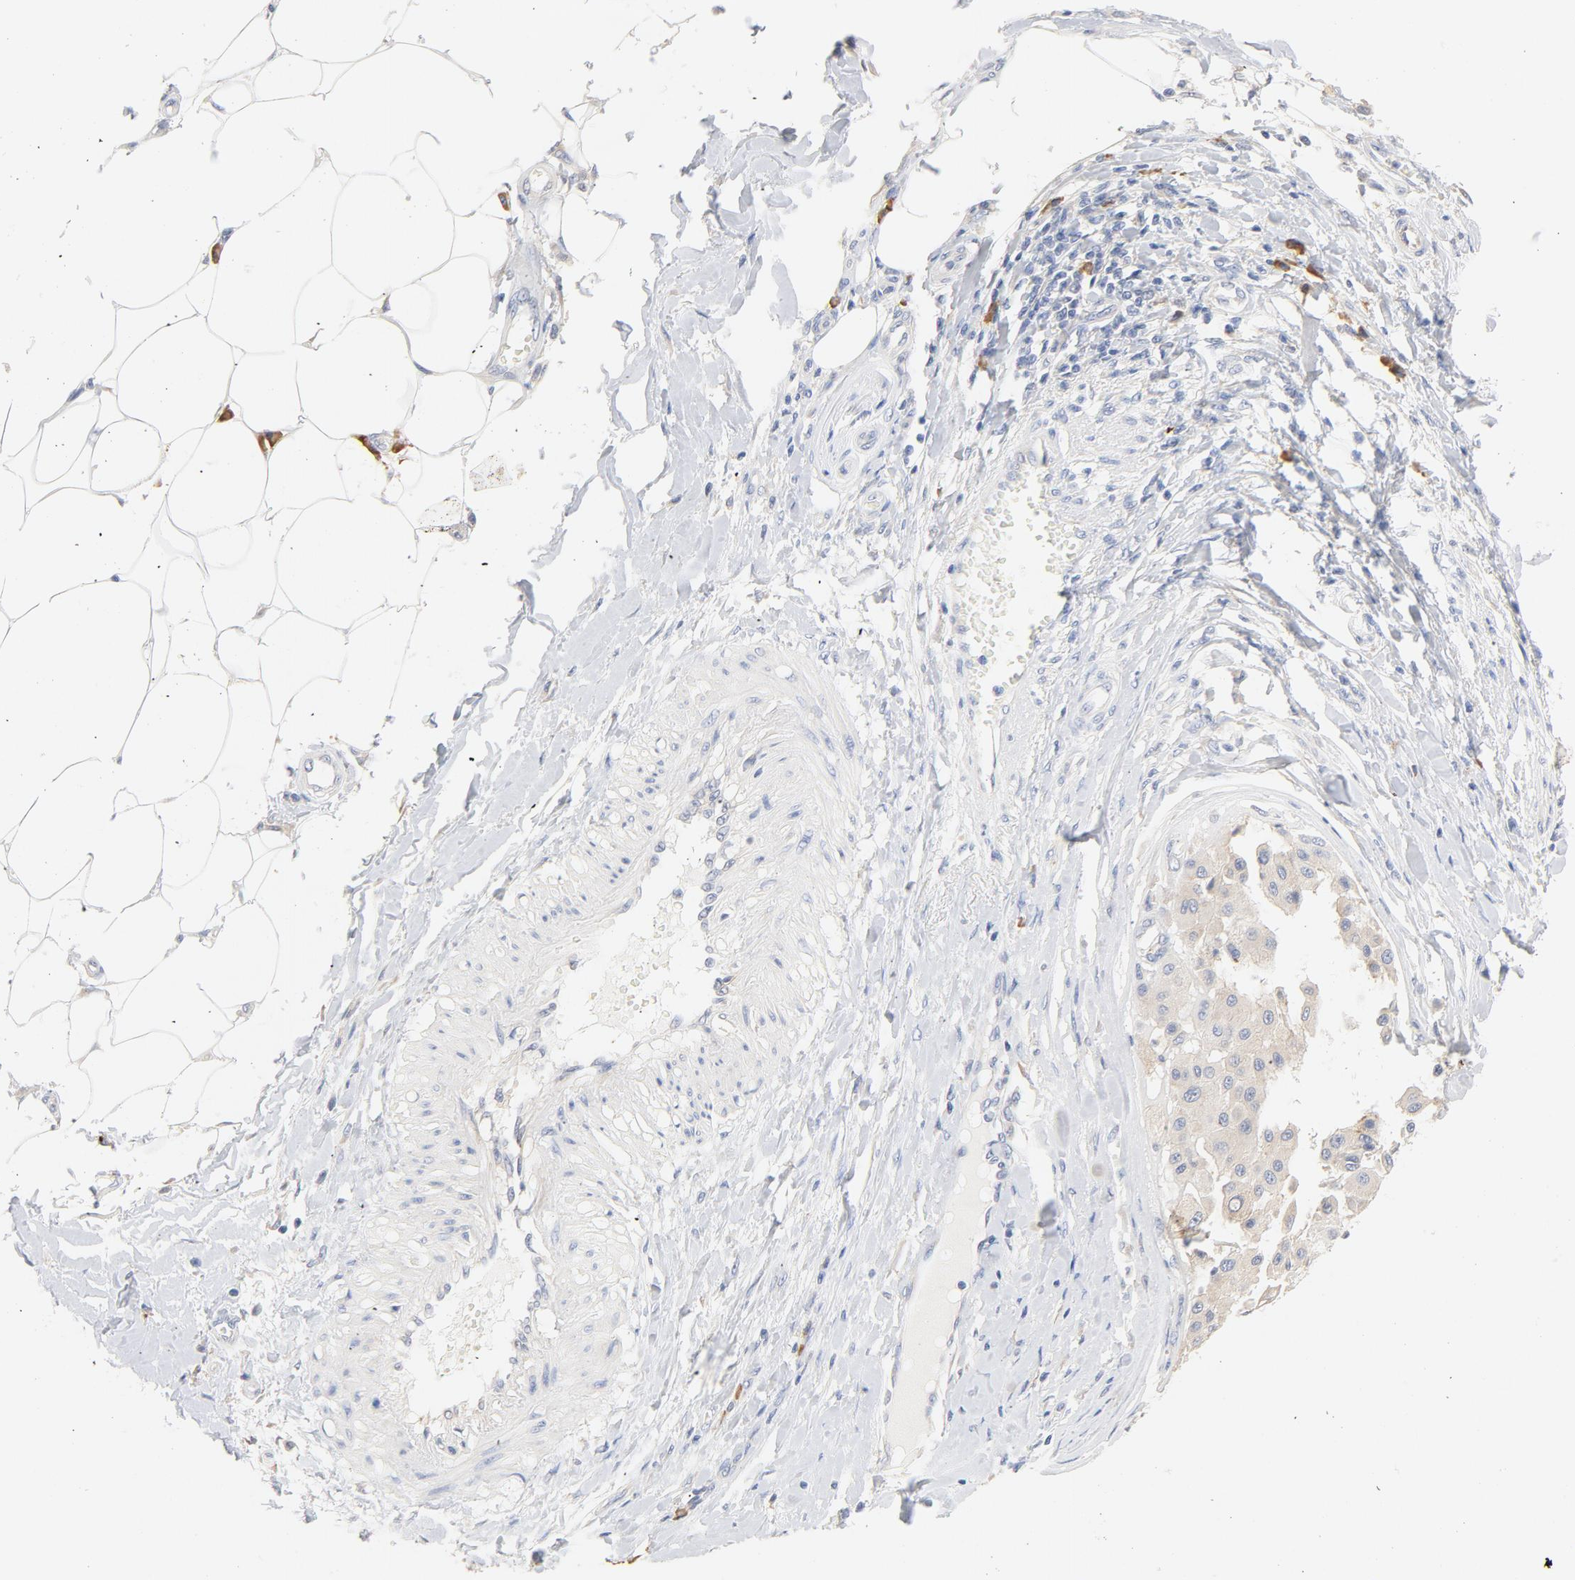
{"staining": {"intensity": "weak", "quantity": "<25%", "location": "cytoplasmic/membranous"}, "tissue": "melanoma", "cell_type": "Tumor cells", "image_type": "cancer", "snomed": [{"axis": "morphology", "description": "Malignant melanoma, Metastatic site"}, {"axis": "topography", "description": "Soft tissue"}], "caption": "Human malignant melanoma (metastatic site) stained for a protein using immunohistochemistry (IHC) displays no staining in tumor cells.", "gene": "TLR4", "patient": {"sex": "male", "age": 41}}